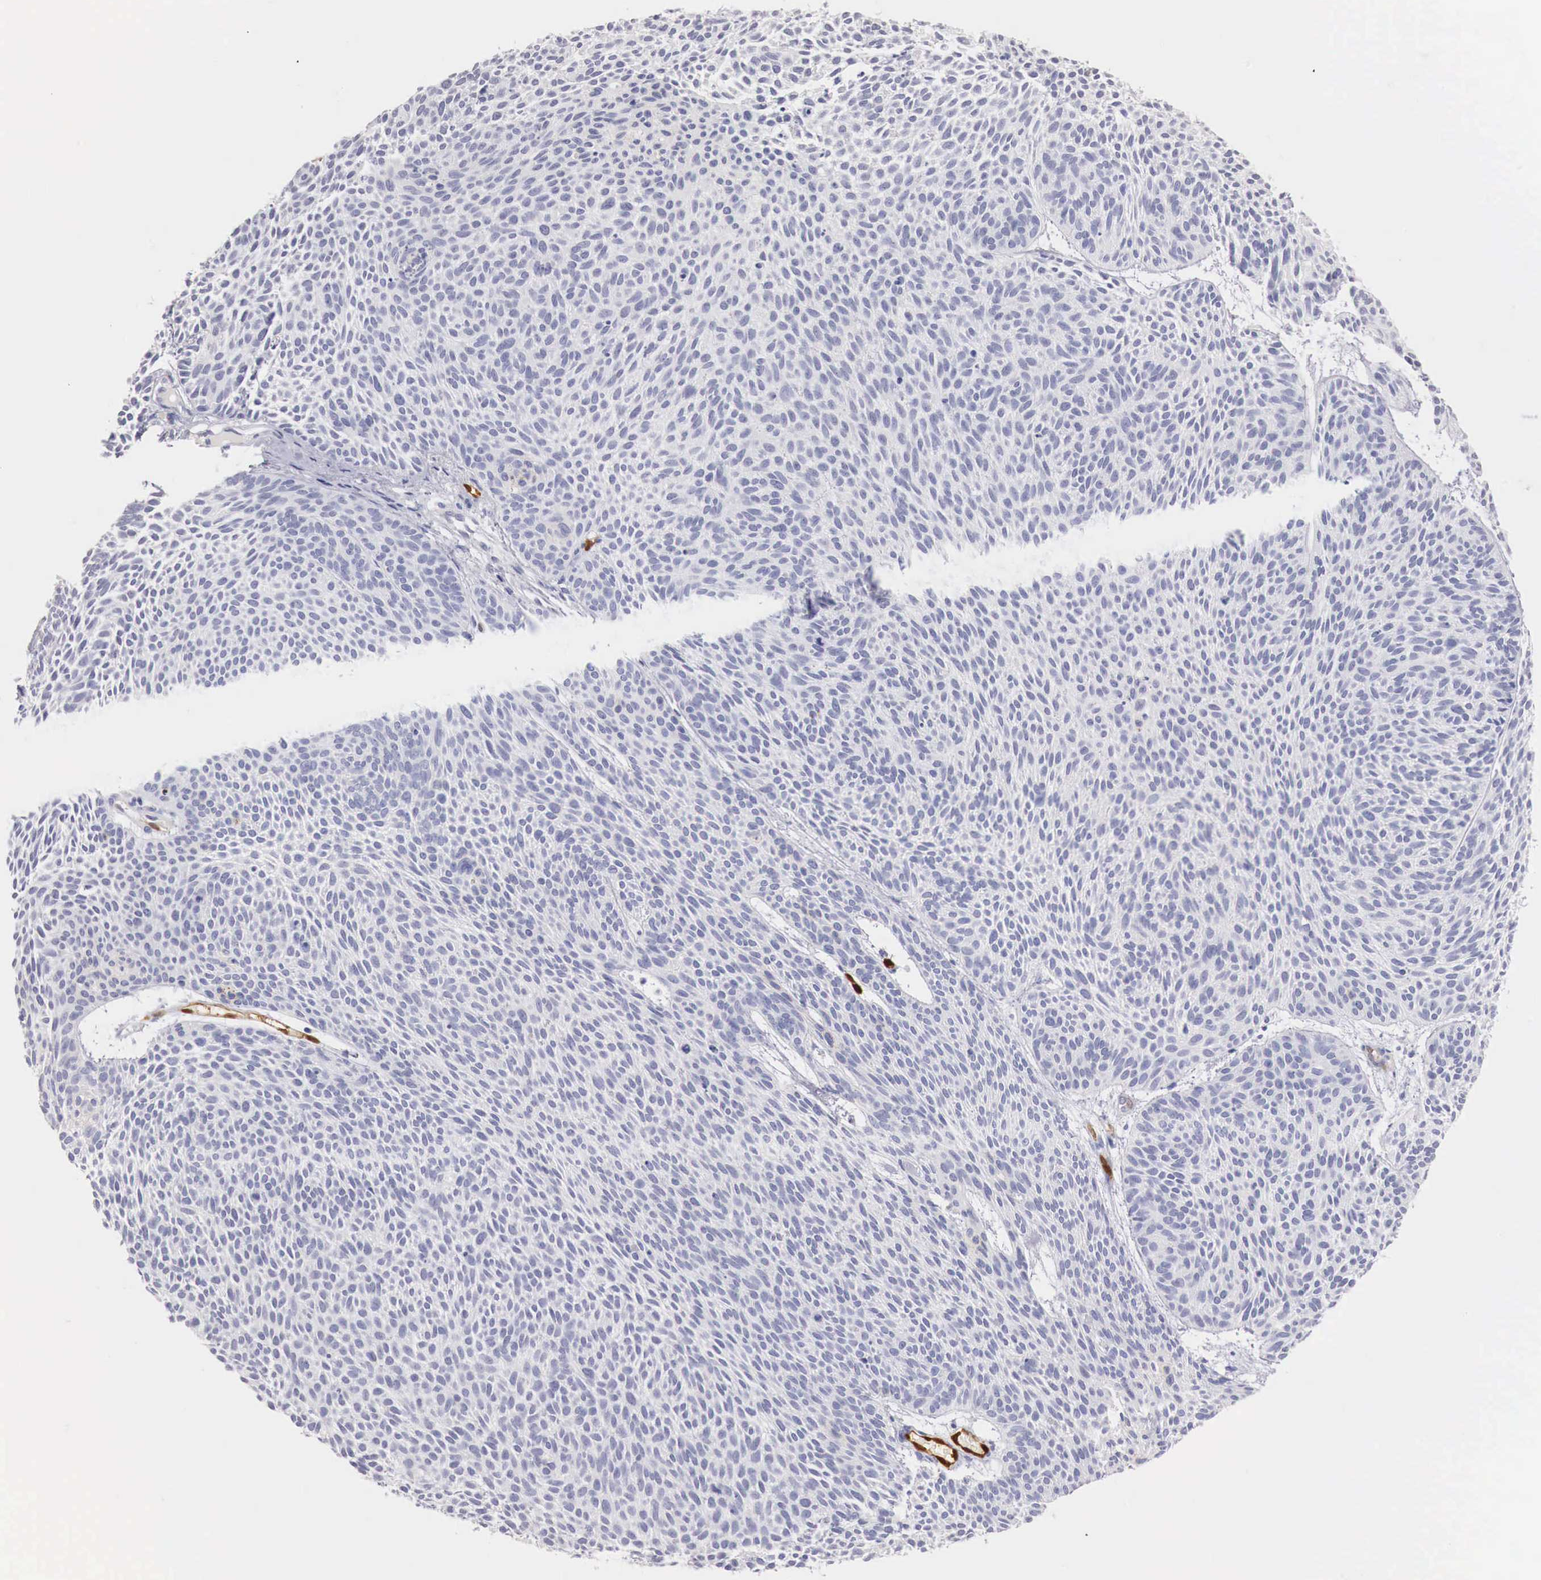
{"staining": {"intensity": "negative", "quantity": "none", "location": "none"}, "tissue": "skin cancer", "cell_type": "Tumor cells", "image_type": "cancer", "snomed": [{"axis": "morphology", "description": "Basal cell carcinoma"}, {"axis": "topography", "description": "Skin"}], "caption": "Tumor cells are negative for brown protein staining in skin cancer (basal cell carcinoma).", "gene": "ITIH6", "patient": {"sex": "male", "age": 84}}